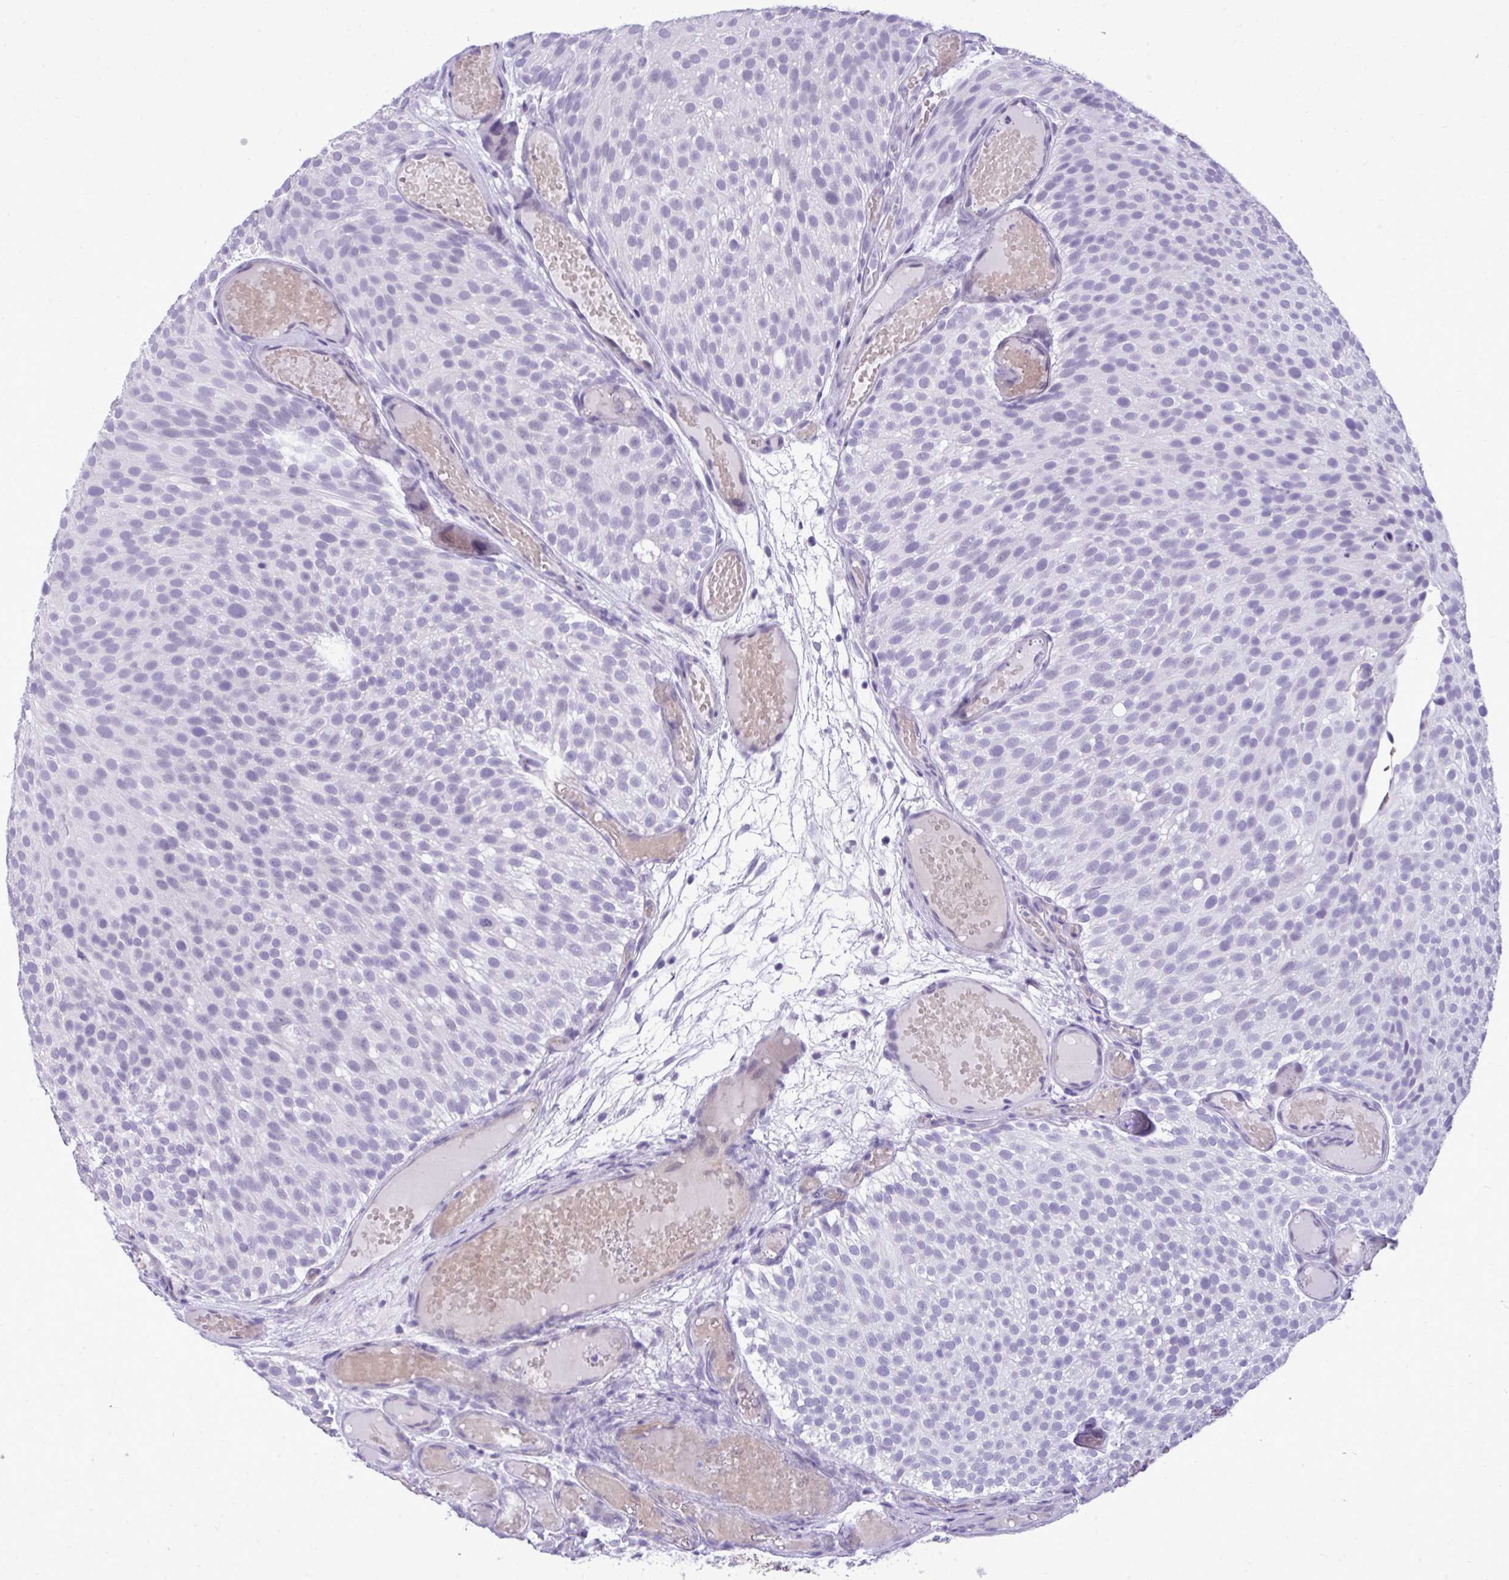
{"staining": {"intensity": "negative", "quantity": "none", "location": "none"}, "tissue": "urothelial cancer", "cell_type": "Tumor cells", "image_type": "cancer", "snomed": [{"axis": "morphology", "description": "Urothelial carcinoma, Low grade"}, {"axis": "topography", "description": "Urinary bladder"}], "caption": "Tumor cells are negative for protein expression in human low-grade urothelial carcinoma.", "gene": "PRM2", "patient": {"sex": "male", "age": 78}}